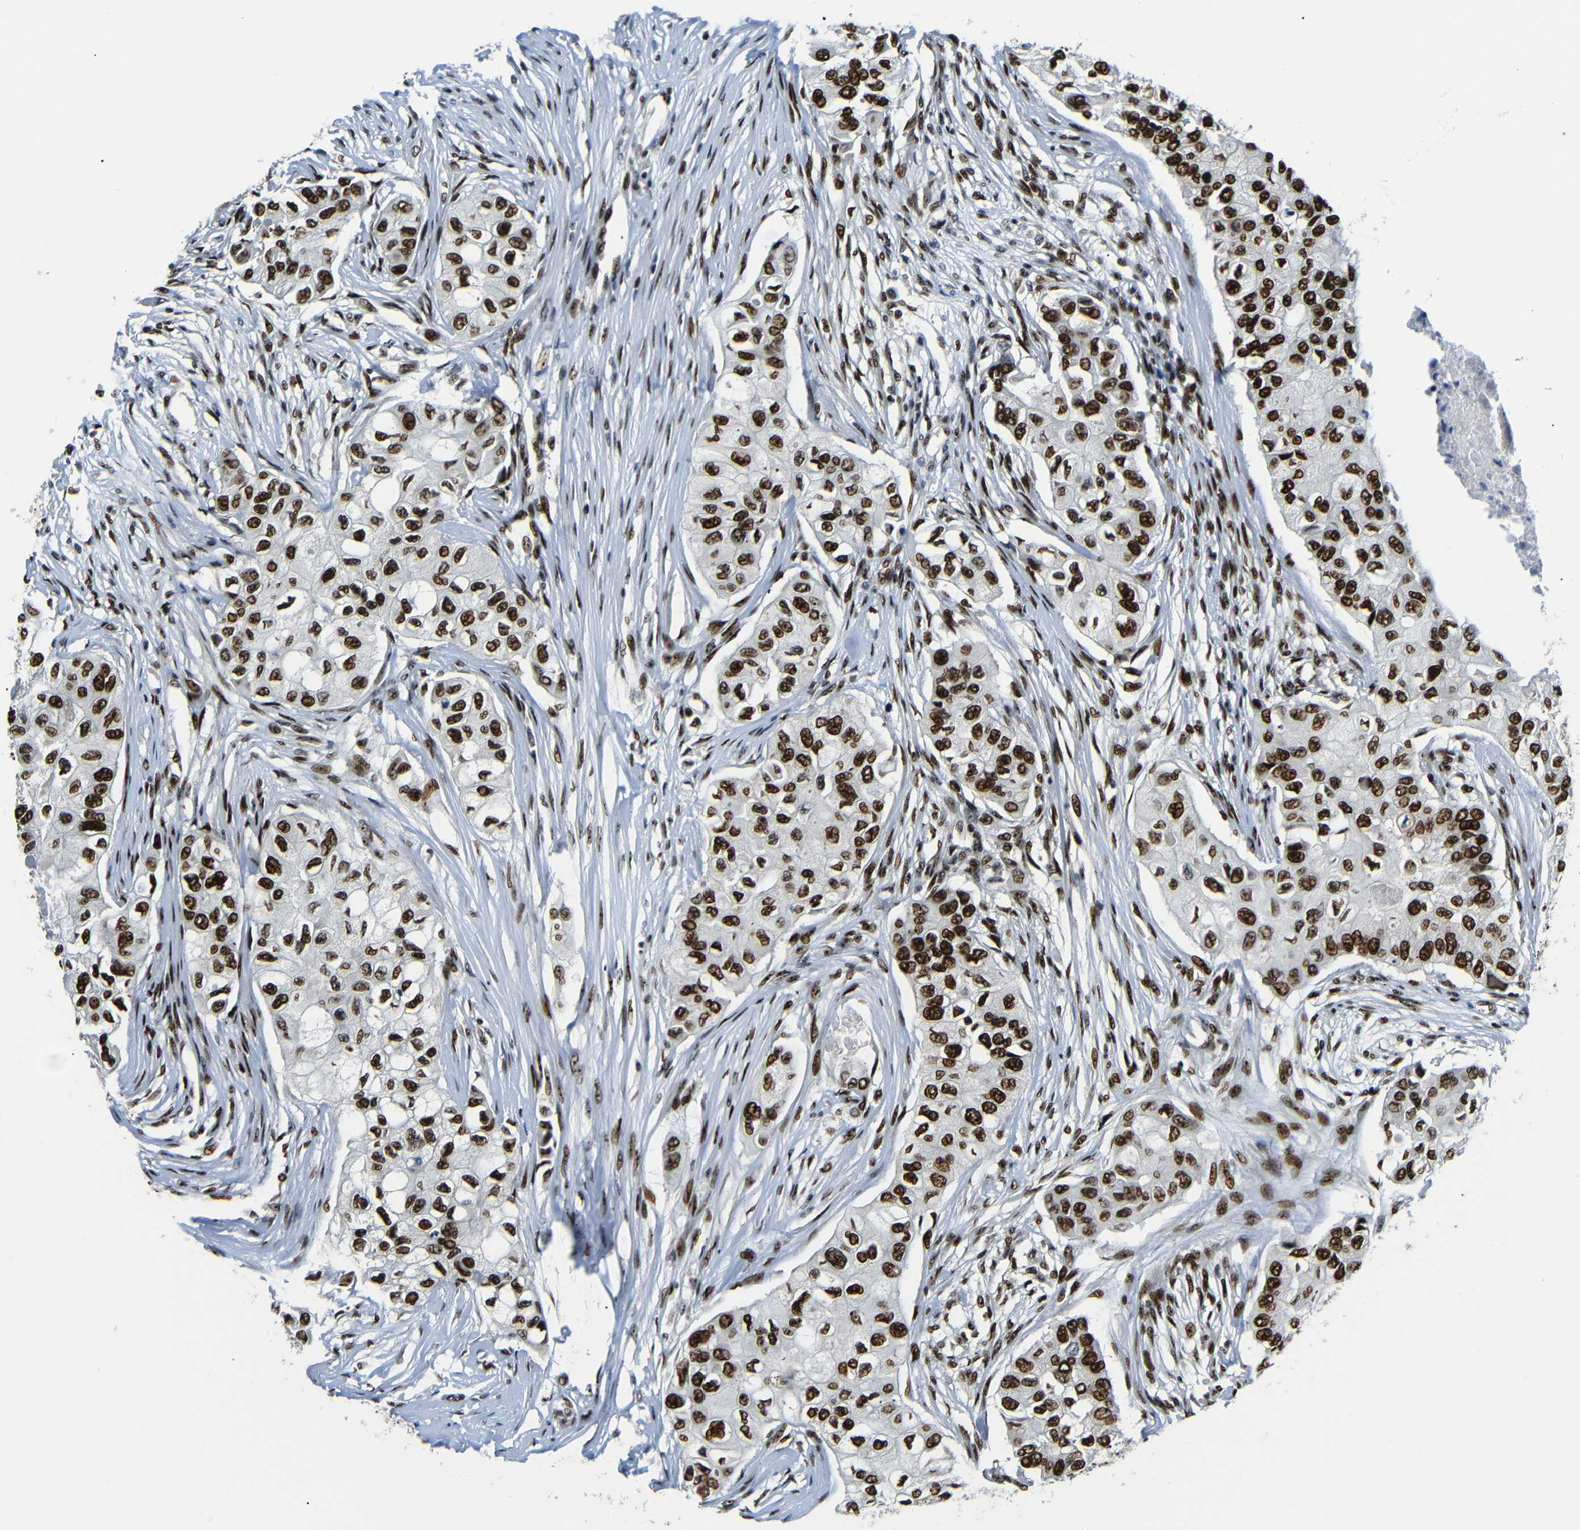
{"staining": {"intensity": "strong", "quantity": ">75%", "location": "nuclear"}, "tissue": "breast cancer", "cell_type": "Tumor cells", "image_type": "cancer", "snomed": [{"axis": "morphology", "description": "Normal tissue, NOS"}, {"axis": "morphology", "description": "Duct carcinoma"}, {"axis": "topography", "description": "Breast"}], "caption": "Protein staining of breast intraductal carcinoma tissue exhibits strong nuclear staining in approximately >75% of tumor cells. (IHC, brightfield microscopy, high magnification).", "gene": "SETDB2", "patient": {"sex": "female", "age": 49}}